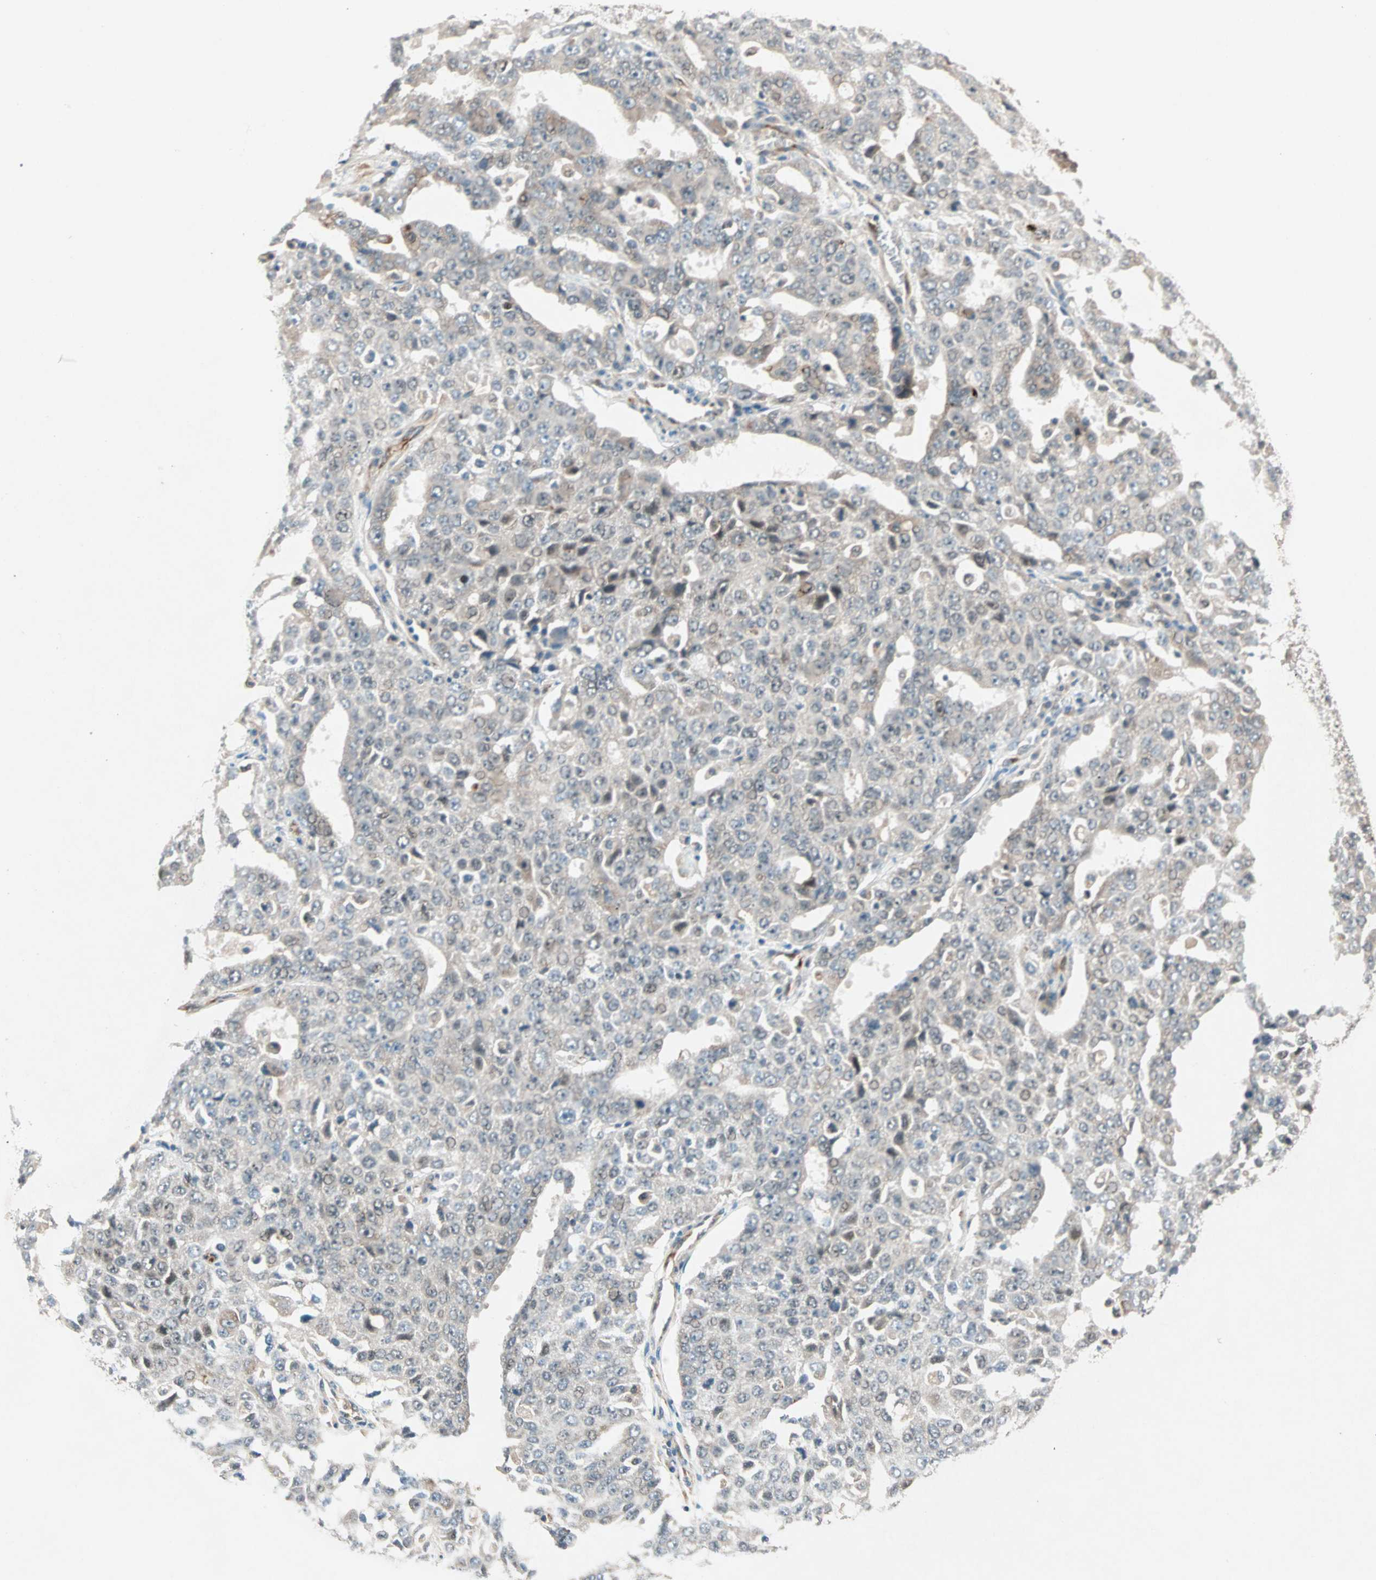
{"staining": {"intensity": "weak", "quantity": "25%-75%", "location": "cytoplasmic/membranous"}, "tissue": "ovarian cancer", "cell_type": "Tumor cells", "image_type": "cancer", "snomed": [{"axis": "morphology", "description": "Carcinoma, endometroid"}, {"axis": "topography", "description": "Ovary"}], "caption": "Endometroid carcinoma (ovarian) stained with a protein marker exhibits weak staining in tumor cells.", "gene": "ZNF37A", "patient": {"sex": "female", "age": 62}}